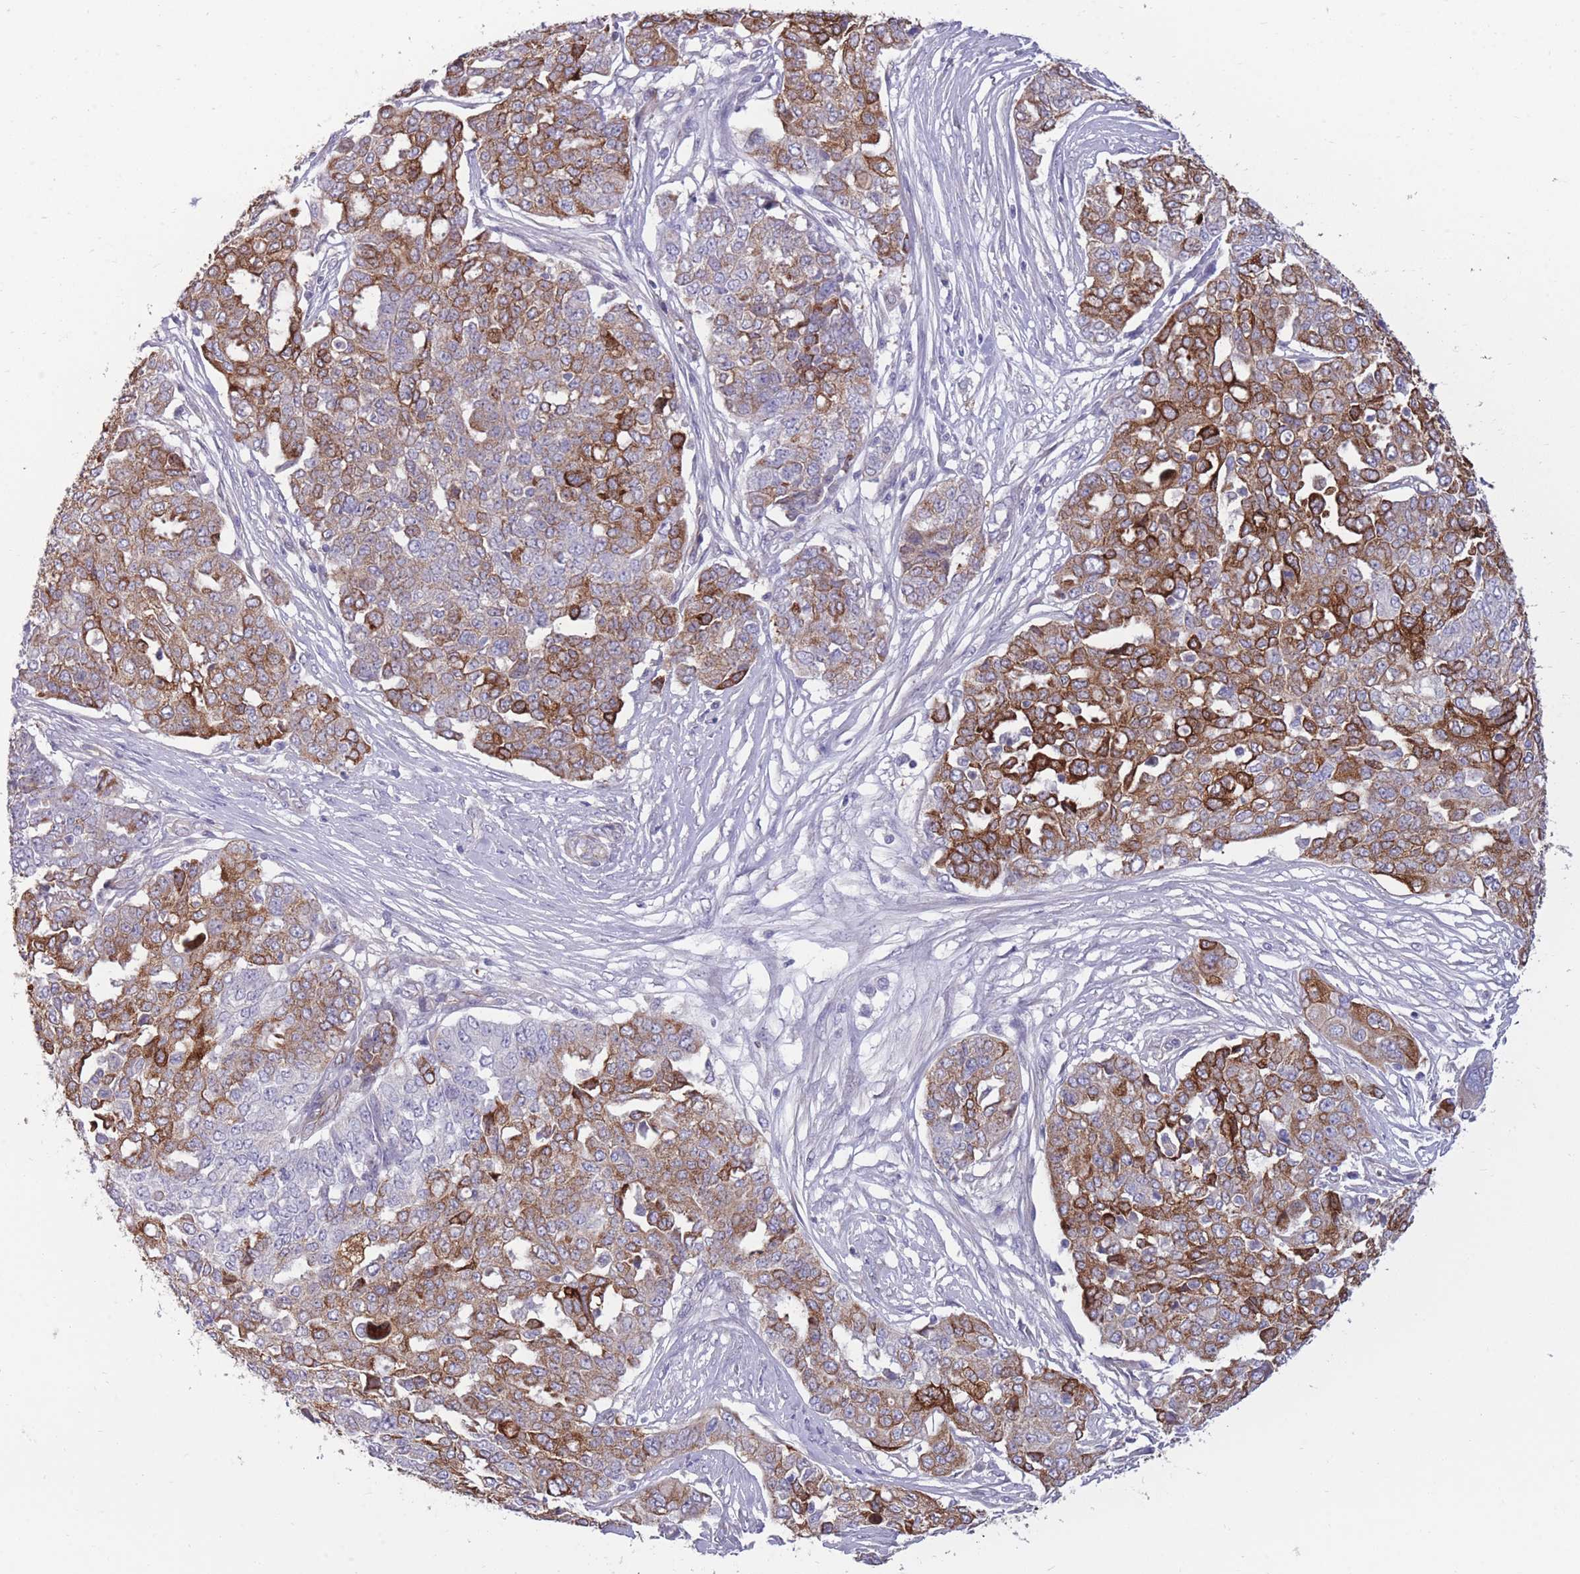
{"staining": {"intensity": "strong", "quantity": "25%-75%", "location": "cytoplasmic/membranous"}, "tissue": "ovarian cancer", "cell_type": "Tumor cells", "image_type": "cancer", "snomed": [{"axis": "morphology", "description": "Cystadenocarcinoma, serous, NOS"}, {"axis": "topography", "description": "Soft tissue"}, {"axis": "topography", "description": "Ovary"}], "caption": "High-magnification brightfield microscopy of ovarian cancer stained with DAB (brown) and counterstained with hematoxylin (blue). tumor cells exhibit strong cytoplasmic/membranous staining is seen in about25%-75% of cells. (brown staining indicates protein expression, while blue staining denotes nuclei).", "gene": "RGS11", "patient": {"sex": "female", "age": 57}}